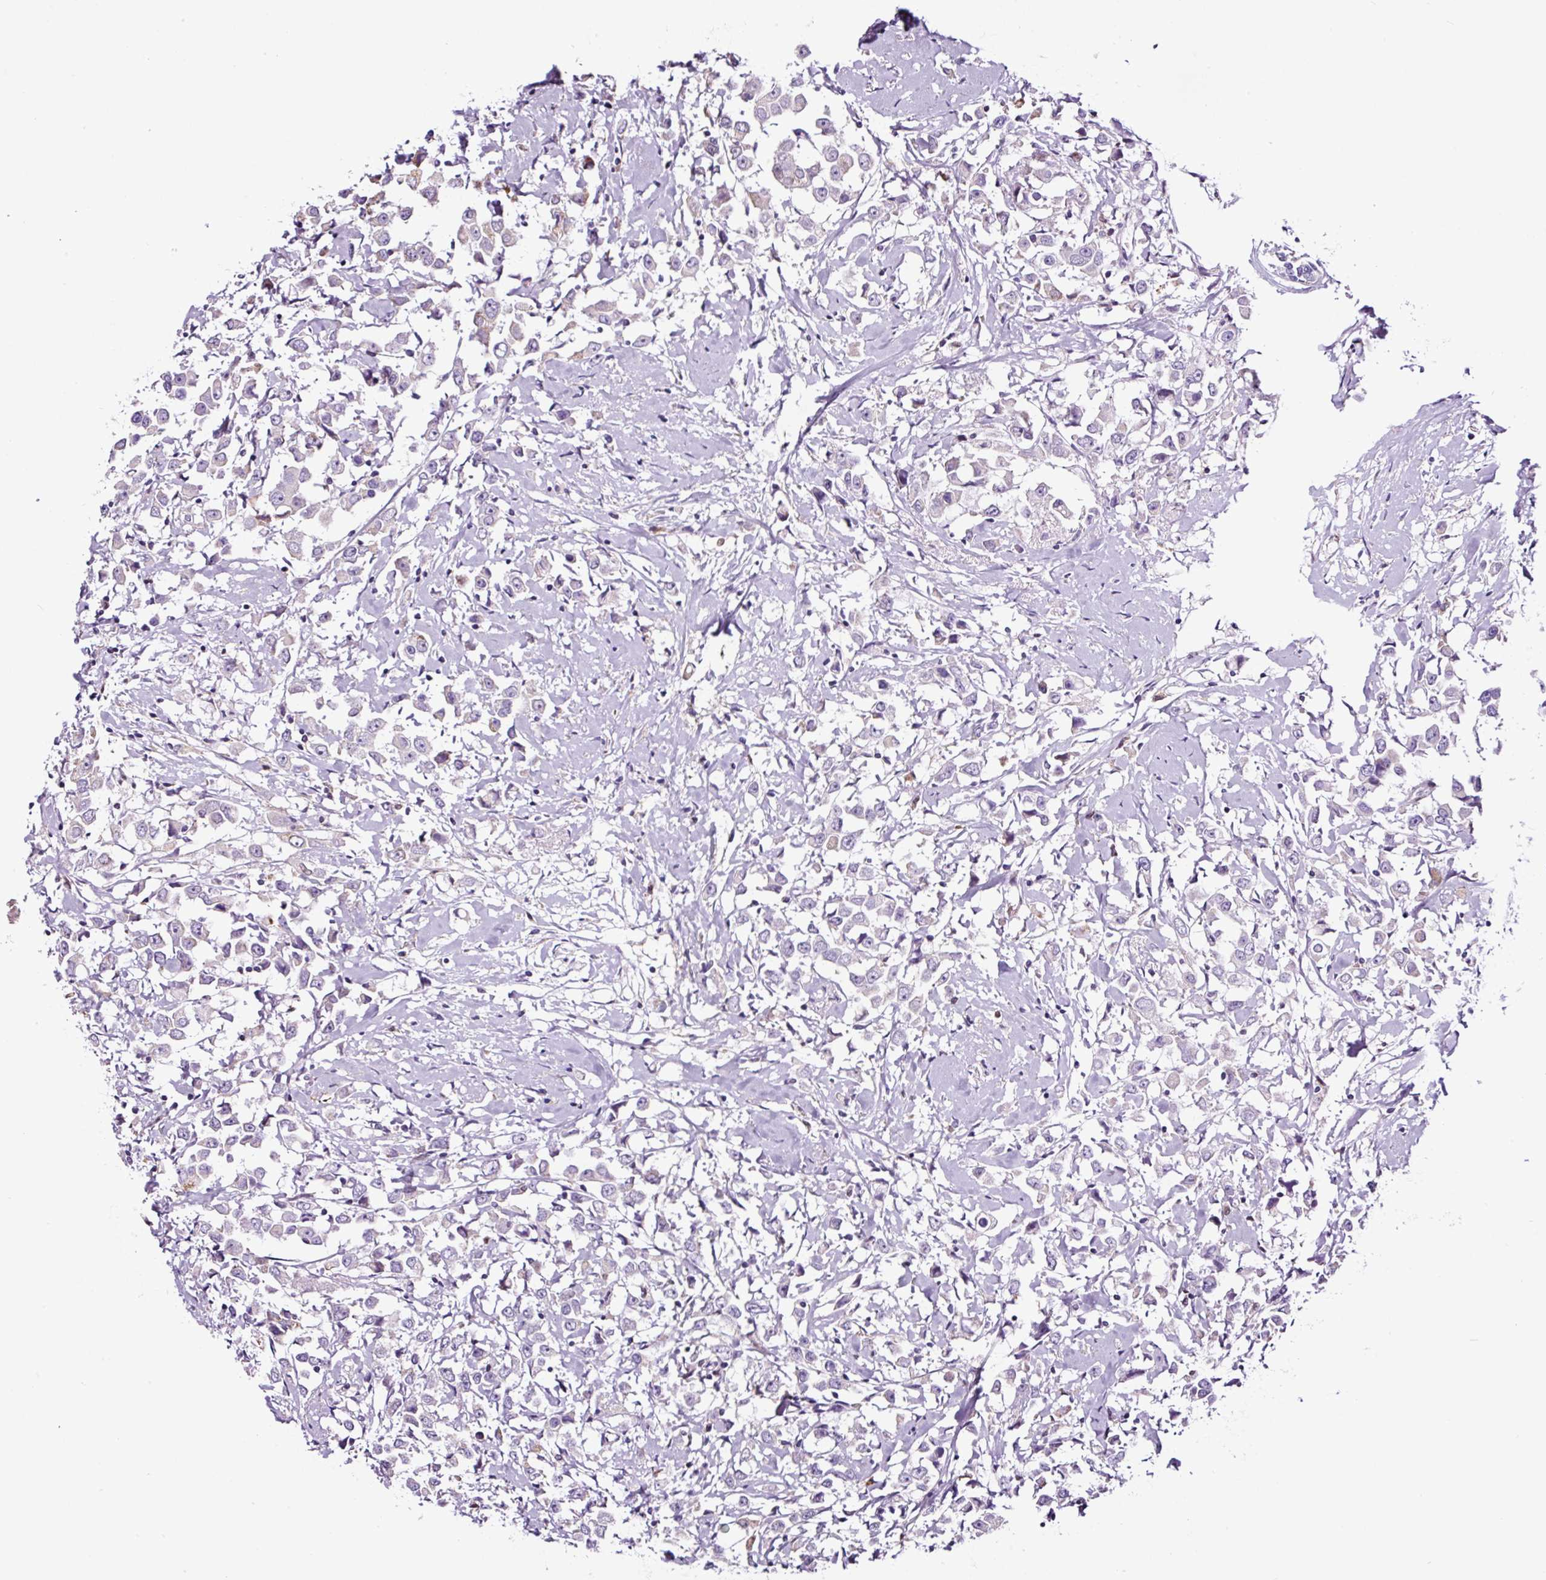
{"staining": {"intensity": "weak", "quantity": "<25%", "location": "cytoplasmic/membranous"}, "tissue": "breast cancer", "cell_type": "Tumor cells", "image_type": "cancer", "snomed": [{"axis": "morphology", "description": "Duct carcinoma"}, {"axis": "topography", "description": "Breast"}], "caption": "Immunohistochemistry micrograph of human breast cancer stained for a protein (brown), which shows no expression in tumor cells.", "gene": "TAFA3", "patient": {"sex": "female", "age": 61}}